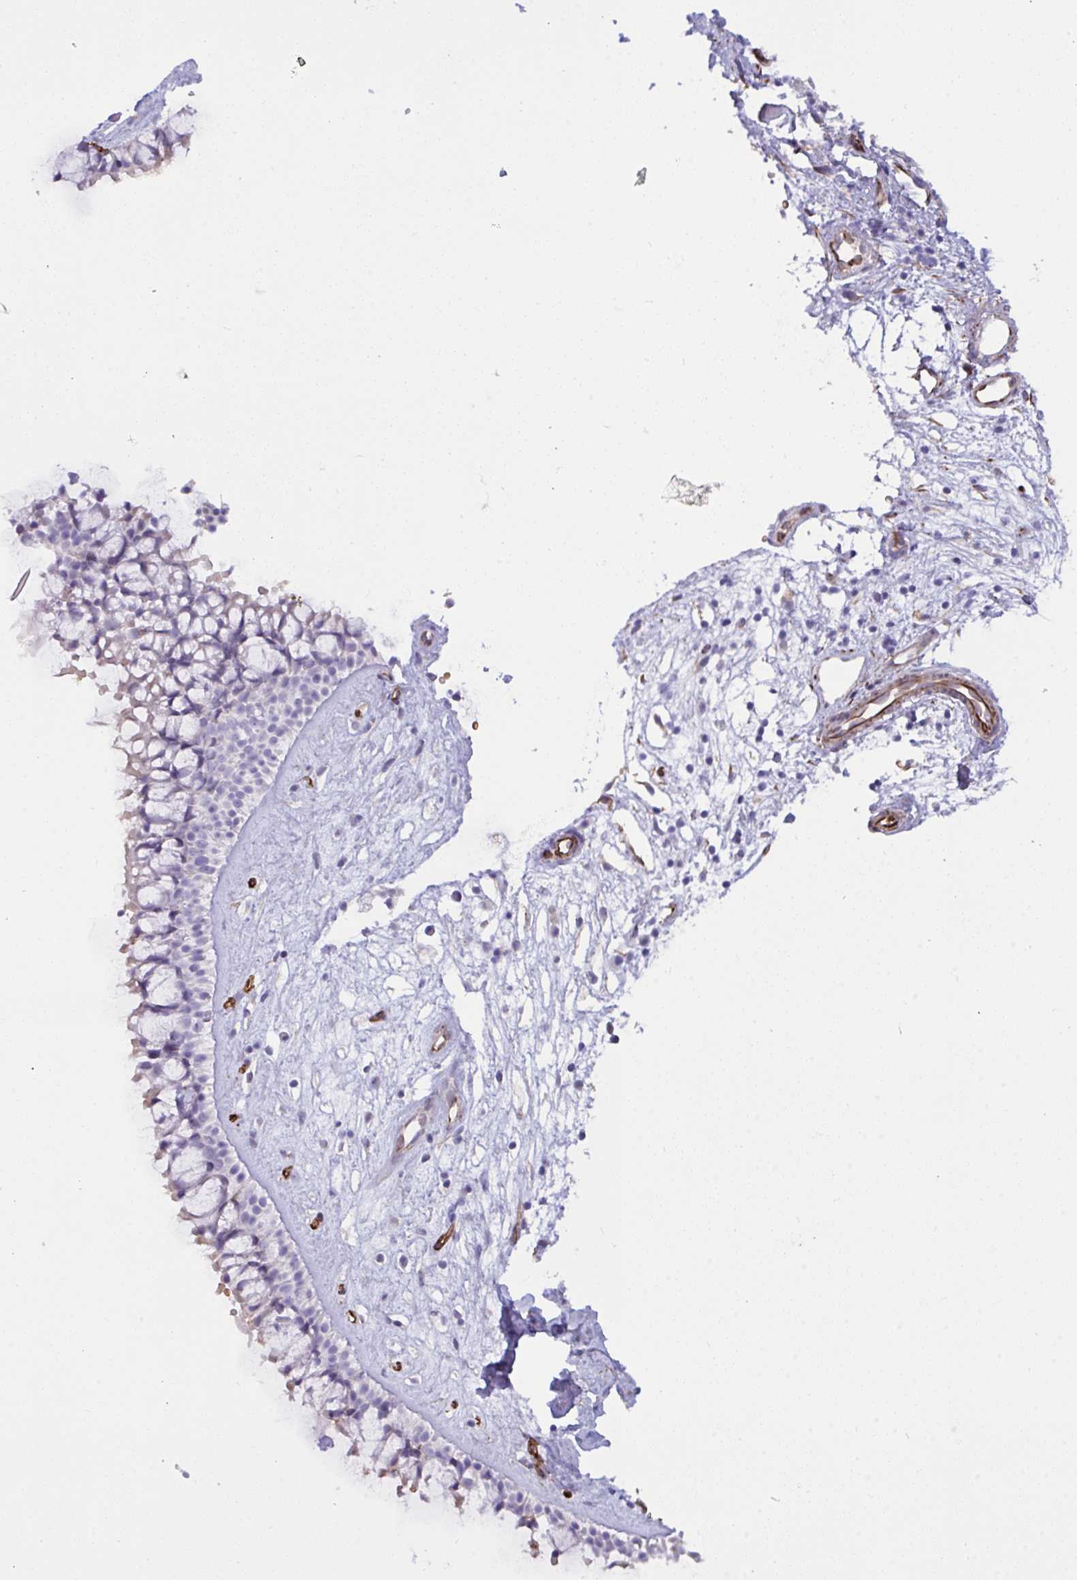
{"staining": {"intensity": "negative", "quantity": "none", "location": "none"}, "tissue": "nasopharynx", "cell_type": "Respiratory epithelial cells", "image_type": "normal", "snomed": [{"axis": "morphology", "description": "Normal tissue, NOS"}, {"axis": "topography", "description": "Nasopharynx"}], "caption": "The histopathology image demonstrates no significant expression in respiratory epithelial cells of nasopharynx. Brightfield microscopy of immunohistochemistry stained with DAB (3,3'-diaminobenzidine) (brown) and hematoxylin (blue), captured at high magnification.", "gene": "SLC35B1", "patient": {"sex": "male", "age": 32}}